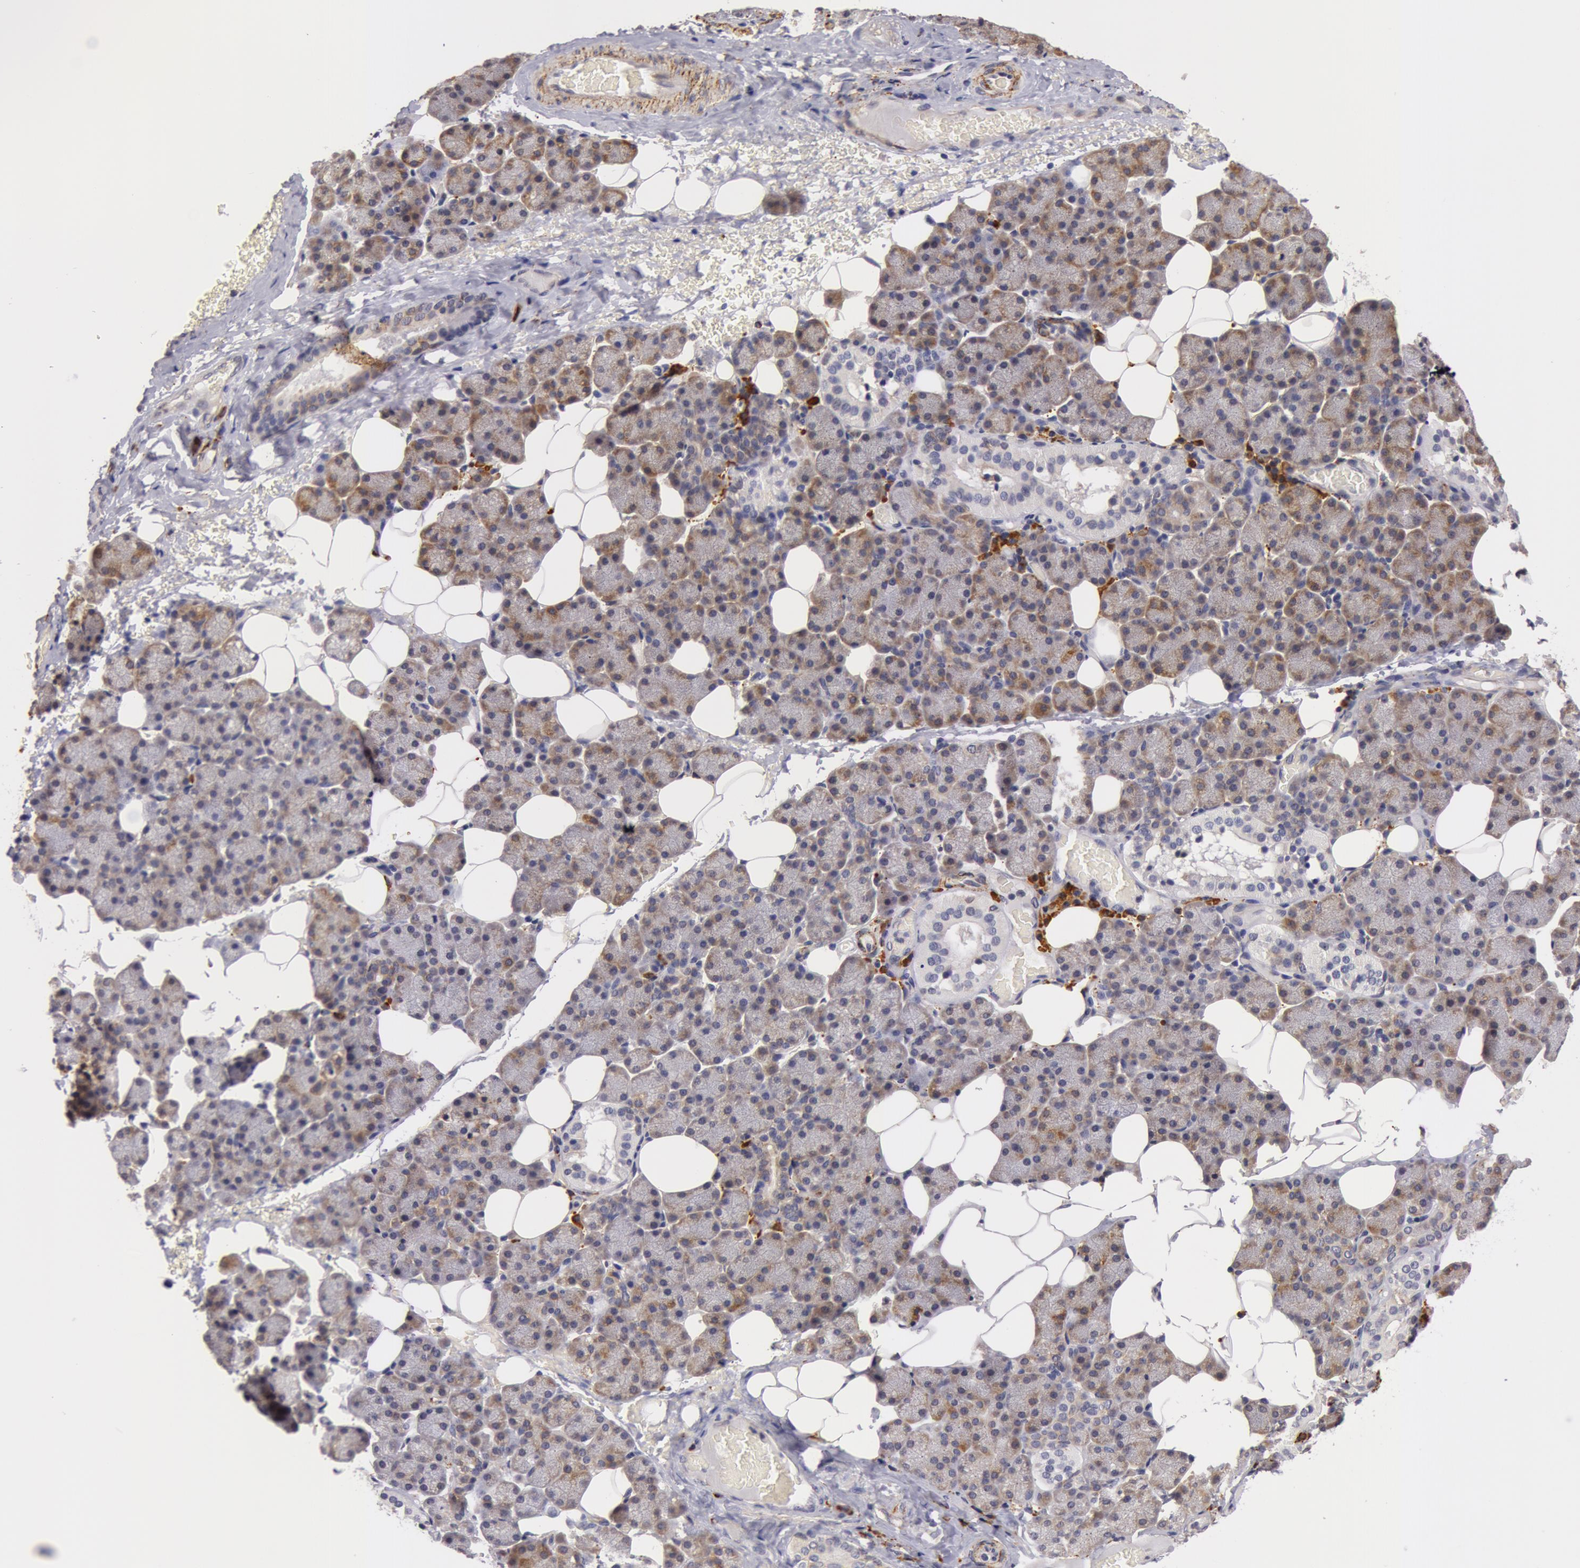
{"staining": {"intensity": "weak", "quantity": "25%-75%", "location": "cytoplasmic/membranous"}, "tissue": "salivary gland", "cell_type": "Glandular cells", "image_type": "normal", "snomed": [{"axis": "morphology", "description": "Normal tissue, NOS"}, {"axis": "topography", "description": "Lymph node"}, {"axis": "topography", "description": "Salivary gland"}], "caption": "Immunohistochemistry (IHC) of normal human salivary gland exhibits low levels of weak cytoplasmic/membranous expression in about 25%-75% of glandular cells. (brown staining indicates protein expression, while blue staining denotes nuclei).", "gene": "IL23A", "patient": {"sex": "male", "age": 8}}